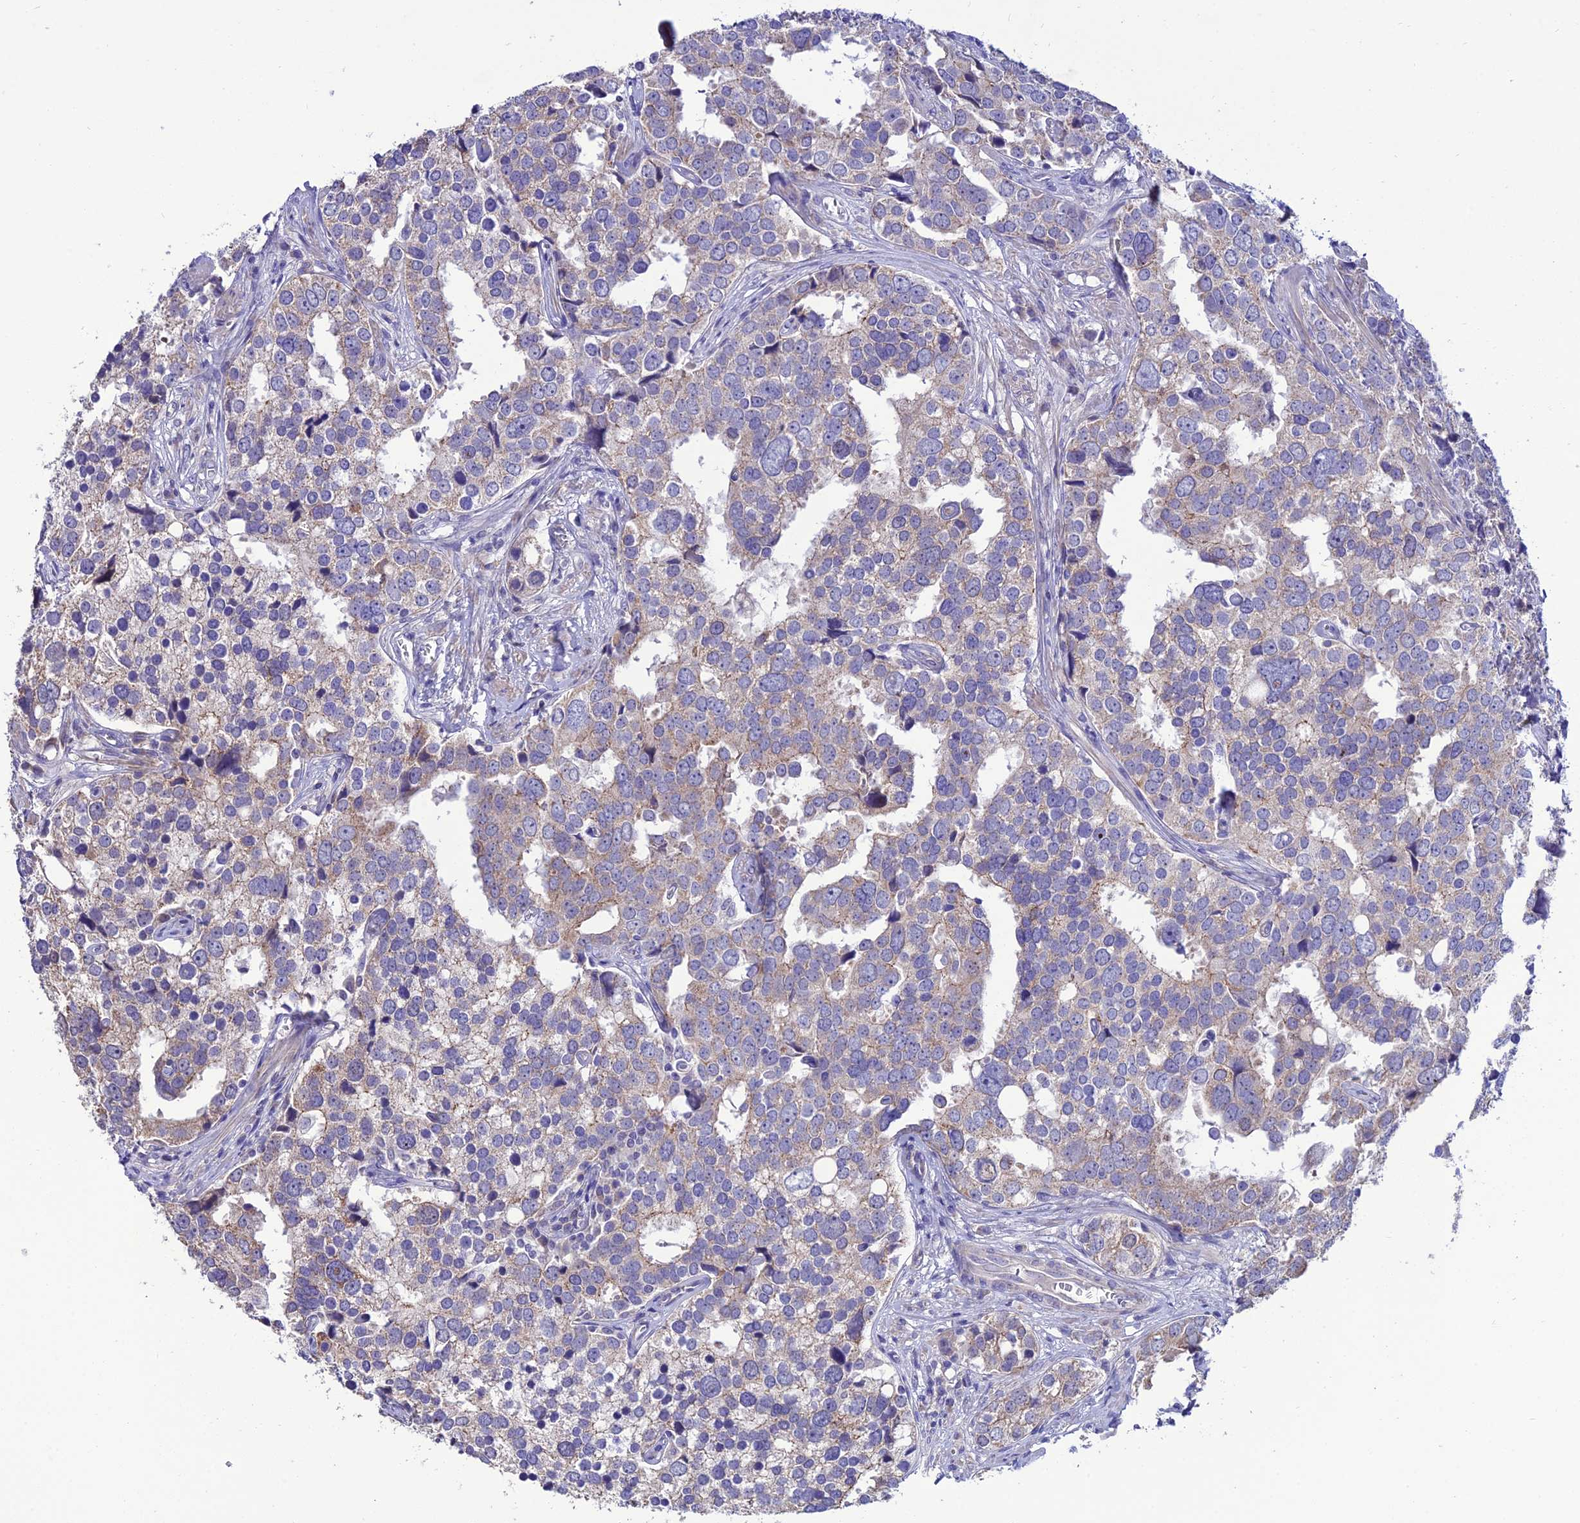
{"staining": {"intensity": "weak", "quantity": "25%-75%", "location": "cytoplasmic/membranous"}, "tissue": "prostate cancer", "cell_type": "Tumor cells", "image_type": "cancer", "snomed": [{"axis": "morphology", "description": "Adenocarcinoma, High grade"}, {"axis": "topography", "description": "Prostate"}], "caption": "Human prostate high-grade adenocarcinoma stained with a brown dye displays weak cytoplasmic/membranous positive staining in about 25%-75% of tumor cells.", "gene": "HOGA1", "patient": {"sex": "male", "age": 71}}